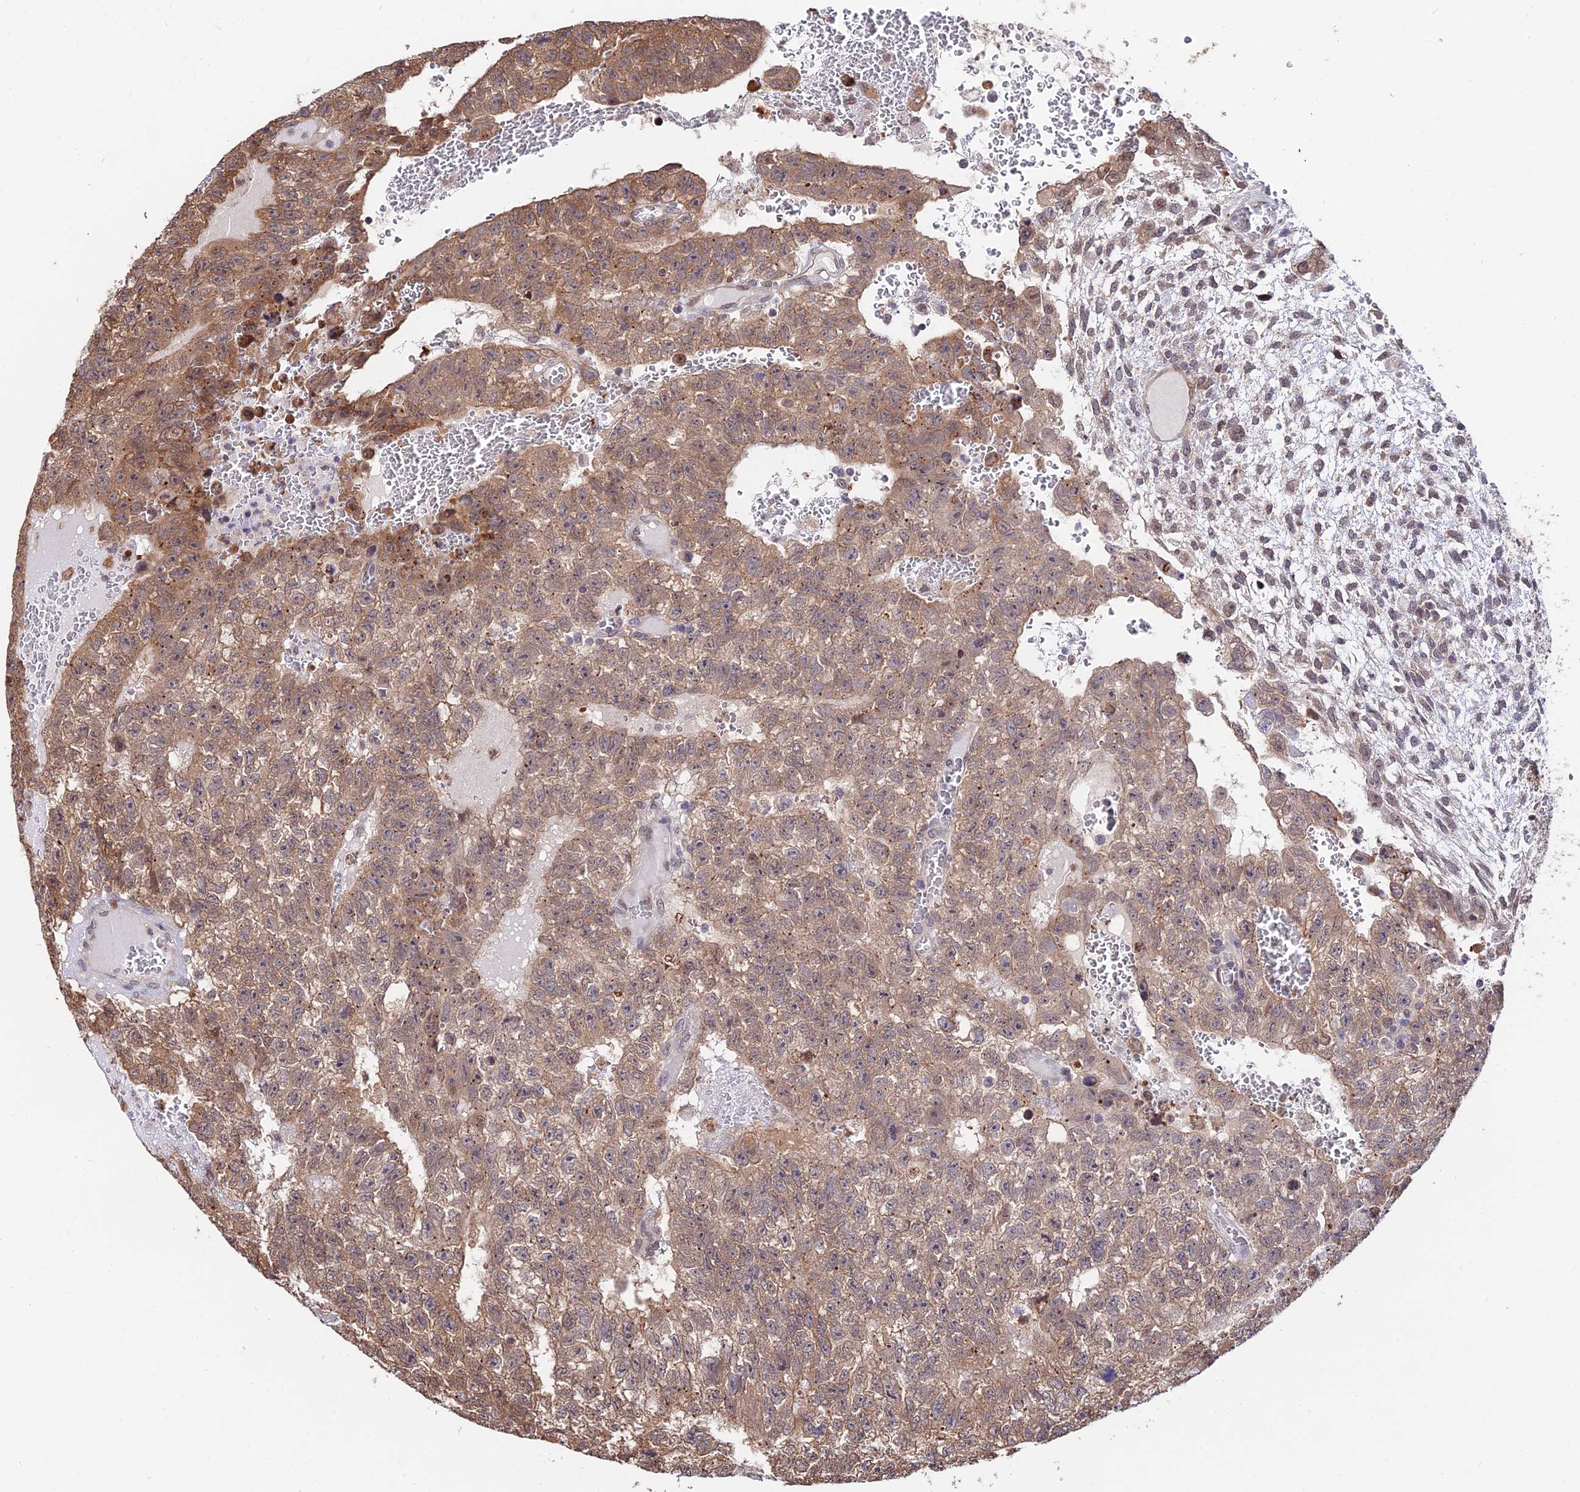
{"staining": {"intensity": "moderate", "quantity": ">75%", "location": "cytoplasmic/membranous"}, "tissue": "testis cancer", "cell_type": "Tumor cells", "image_type": "cancer", "snomed": [{"axis": "morphology", "description": "Carcinoma, Embryonal, NOS"}, {"axis": "topography", "description": "Testis"}], "caption": "Testis embryonal carcinoma stained with a brown dye shows moderate cytoplasmic/membranous positive expression in about >75% of tumor cells.", "gene": "INPP4A", "patient": {"sex": "male", "age": 26}}